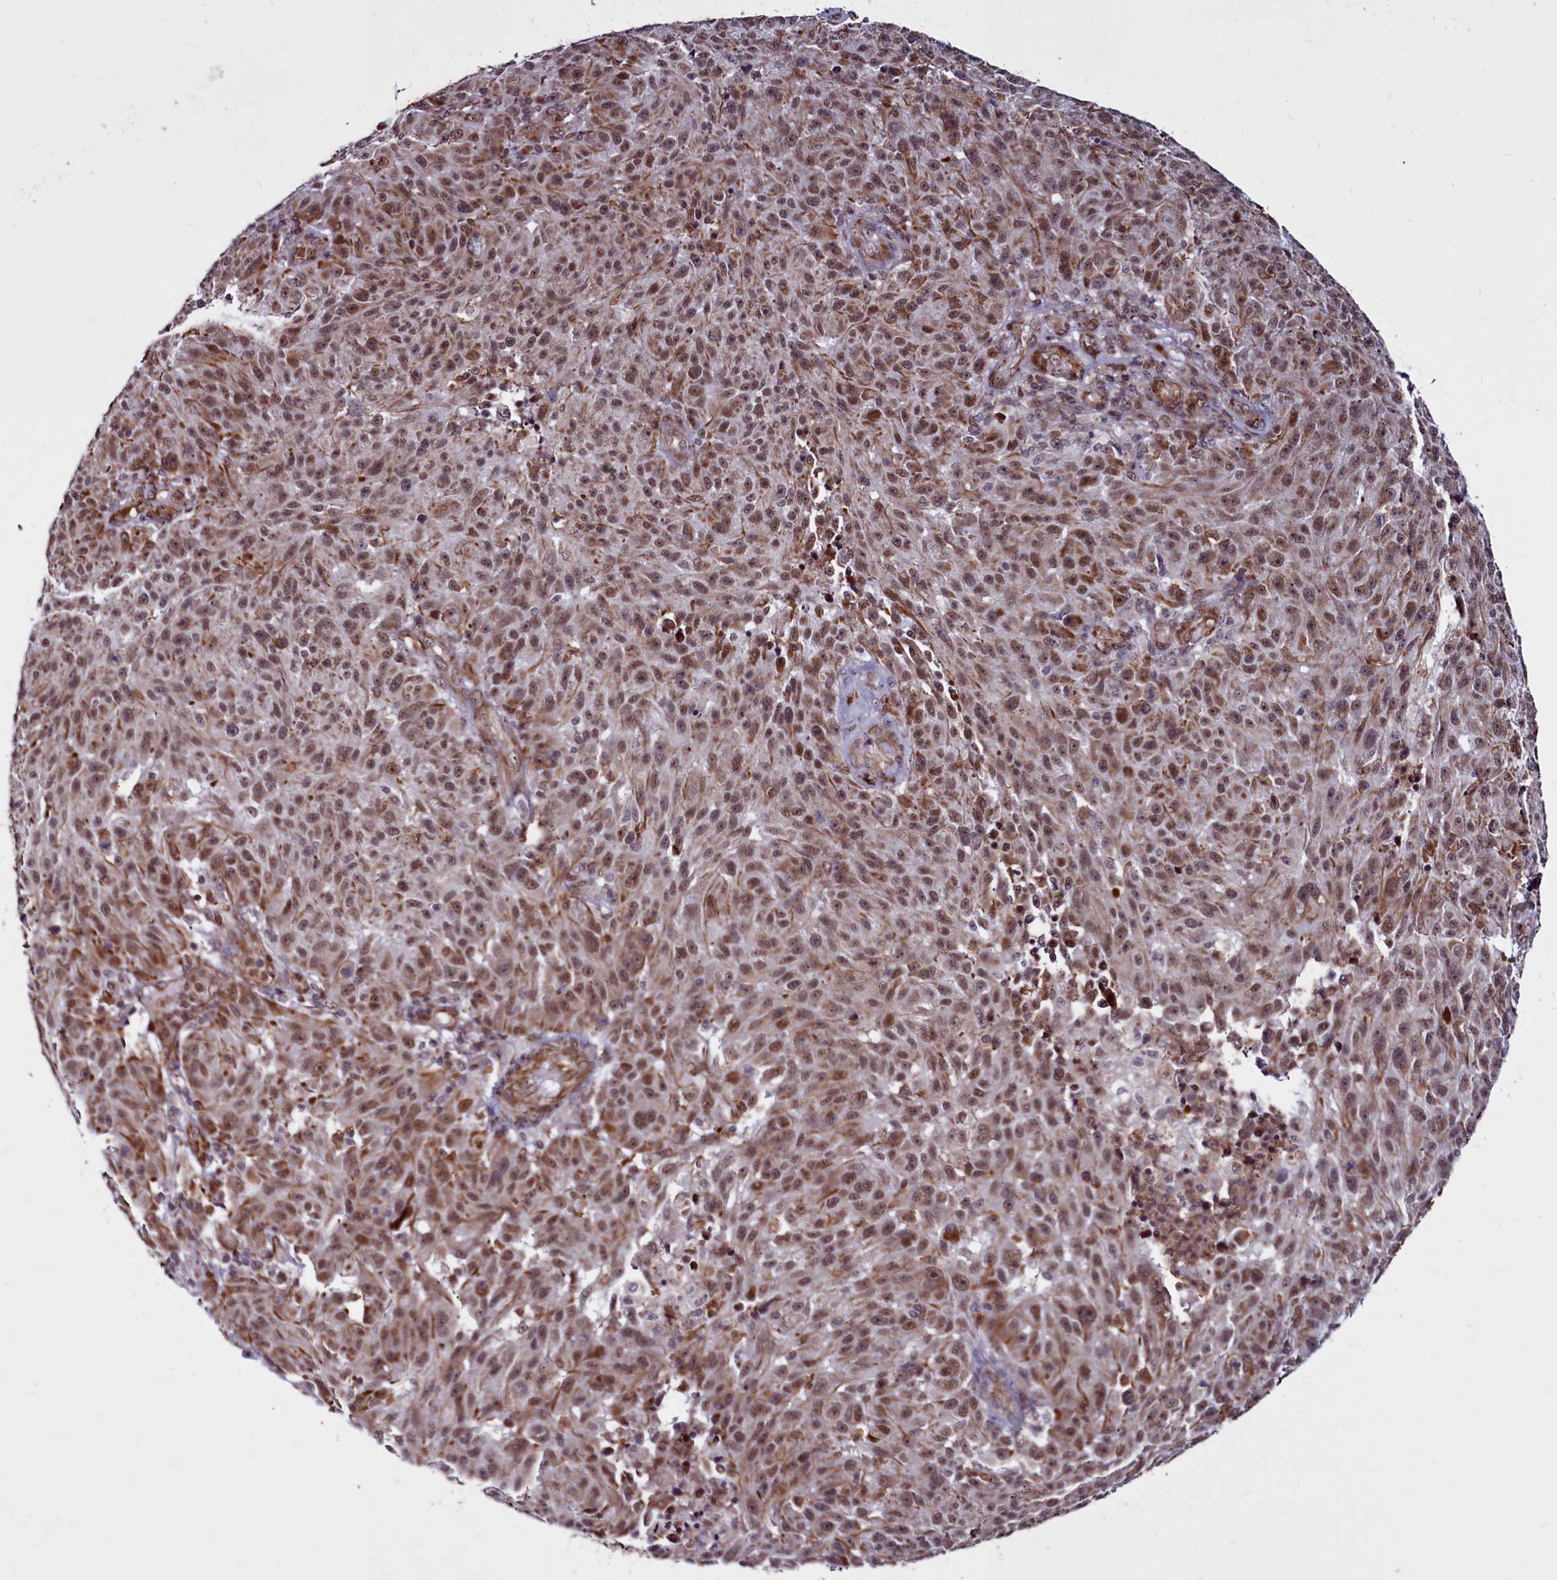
{"staining": {"intensity": "moderate", "quantity": ">75%", "location": "cytoplasmic/membranous,nuclear"}, "tissue": "melanoma", "cell_type": "Tumor cells", "image_type": "cancer", "snomed": [{"axis": "morphology", "description": "Malignant melanoma, NOS"}, {"axis": "topography", "description": "Skin"}], "caption": "Approximately >75% of tumor cells in human melanoma display moderate cytoplasmic/membranous and nuclear protein staining as visualized by brown immunohistochemical staining.", "gene": "CLK3", "patient": {"sex": "male", "age": 53}}